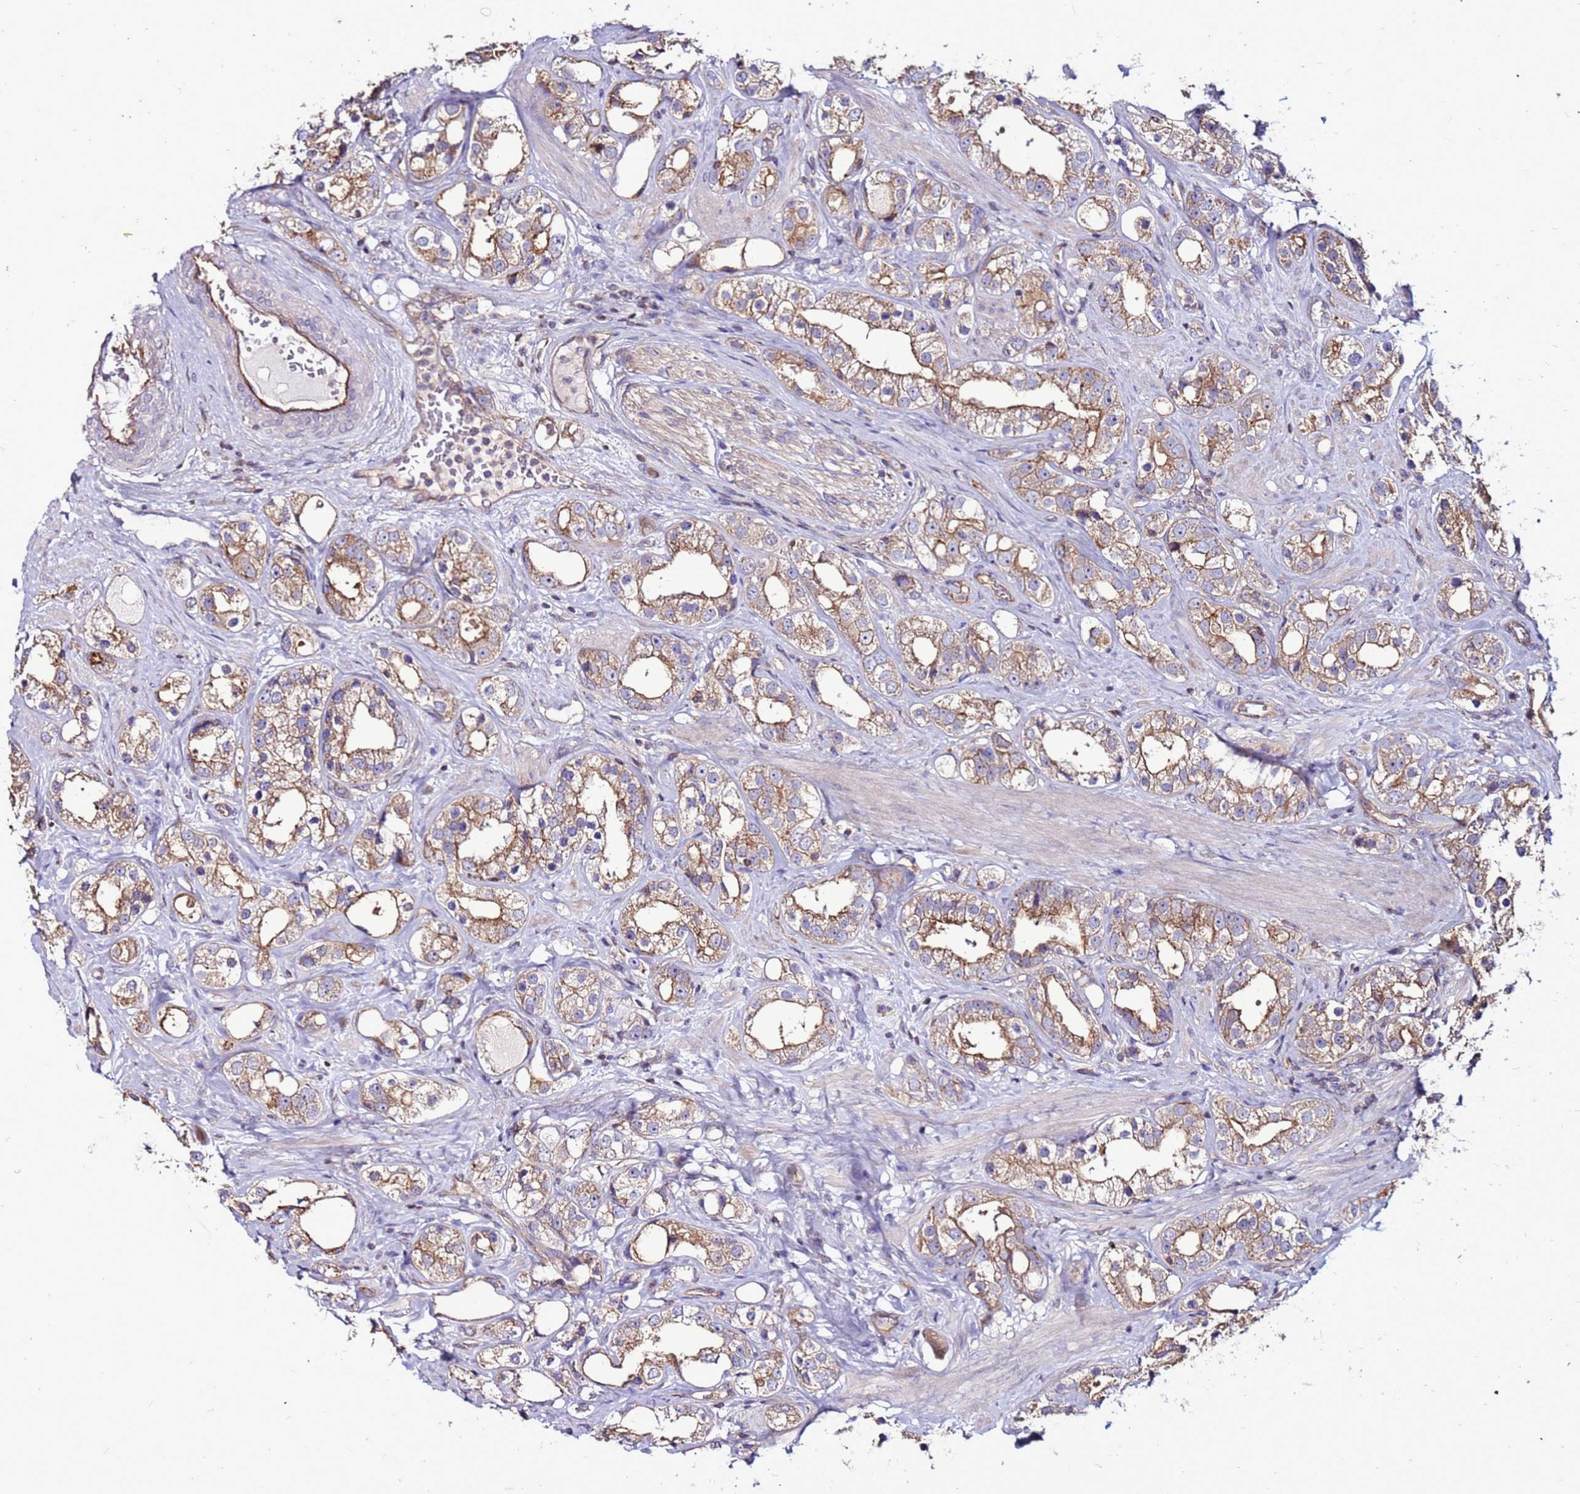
{"staining": {"intensity": "moderate", "quantity": ">75%", "location": "cytoplasmic/membranous"}, "tissue": "prostate cancer", "cell_type": "Tumor cells", "image_type": "cancer", "snomed": [{"axis": "morphology", "description": "Adenocarcinoma, NOS"}, {"axis": "topography", "description": "Prostate"}], "caption": "Immunohistochemical staining of human prostate cancer reveals medium levels of moderate cytoplasmic/membranous protein staining in about >75% of tumor cells.", "gene": "NRN1L", "patient": {"sex": "male", "age": 79}}